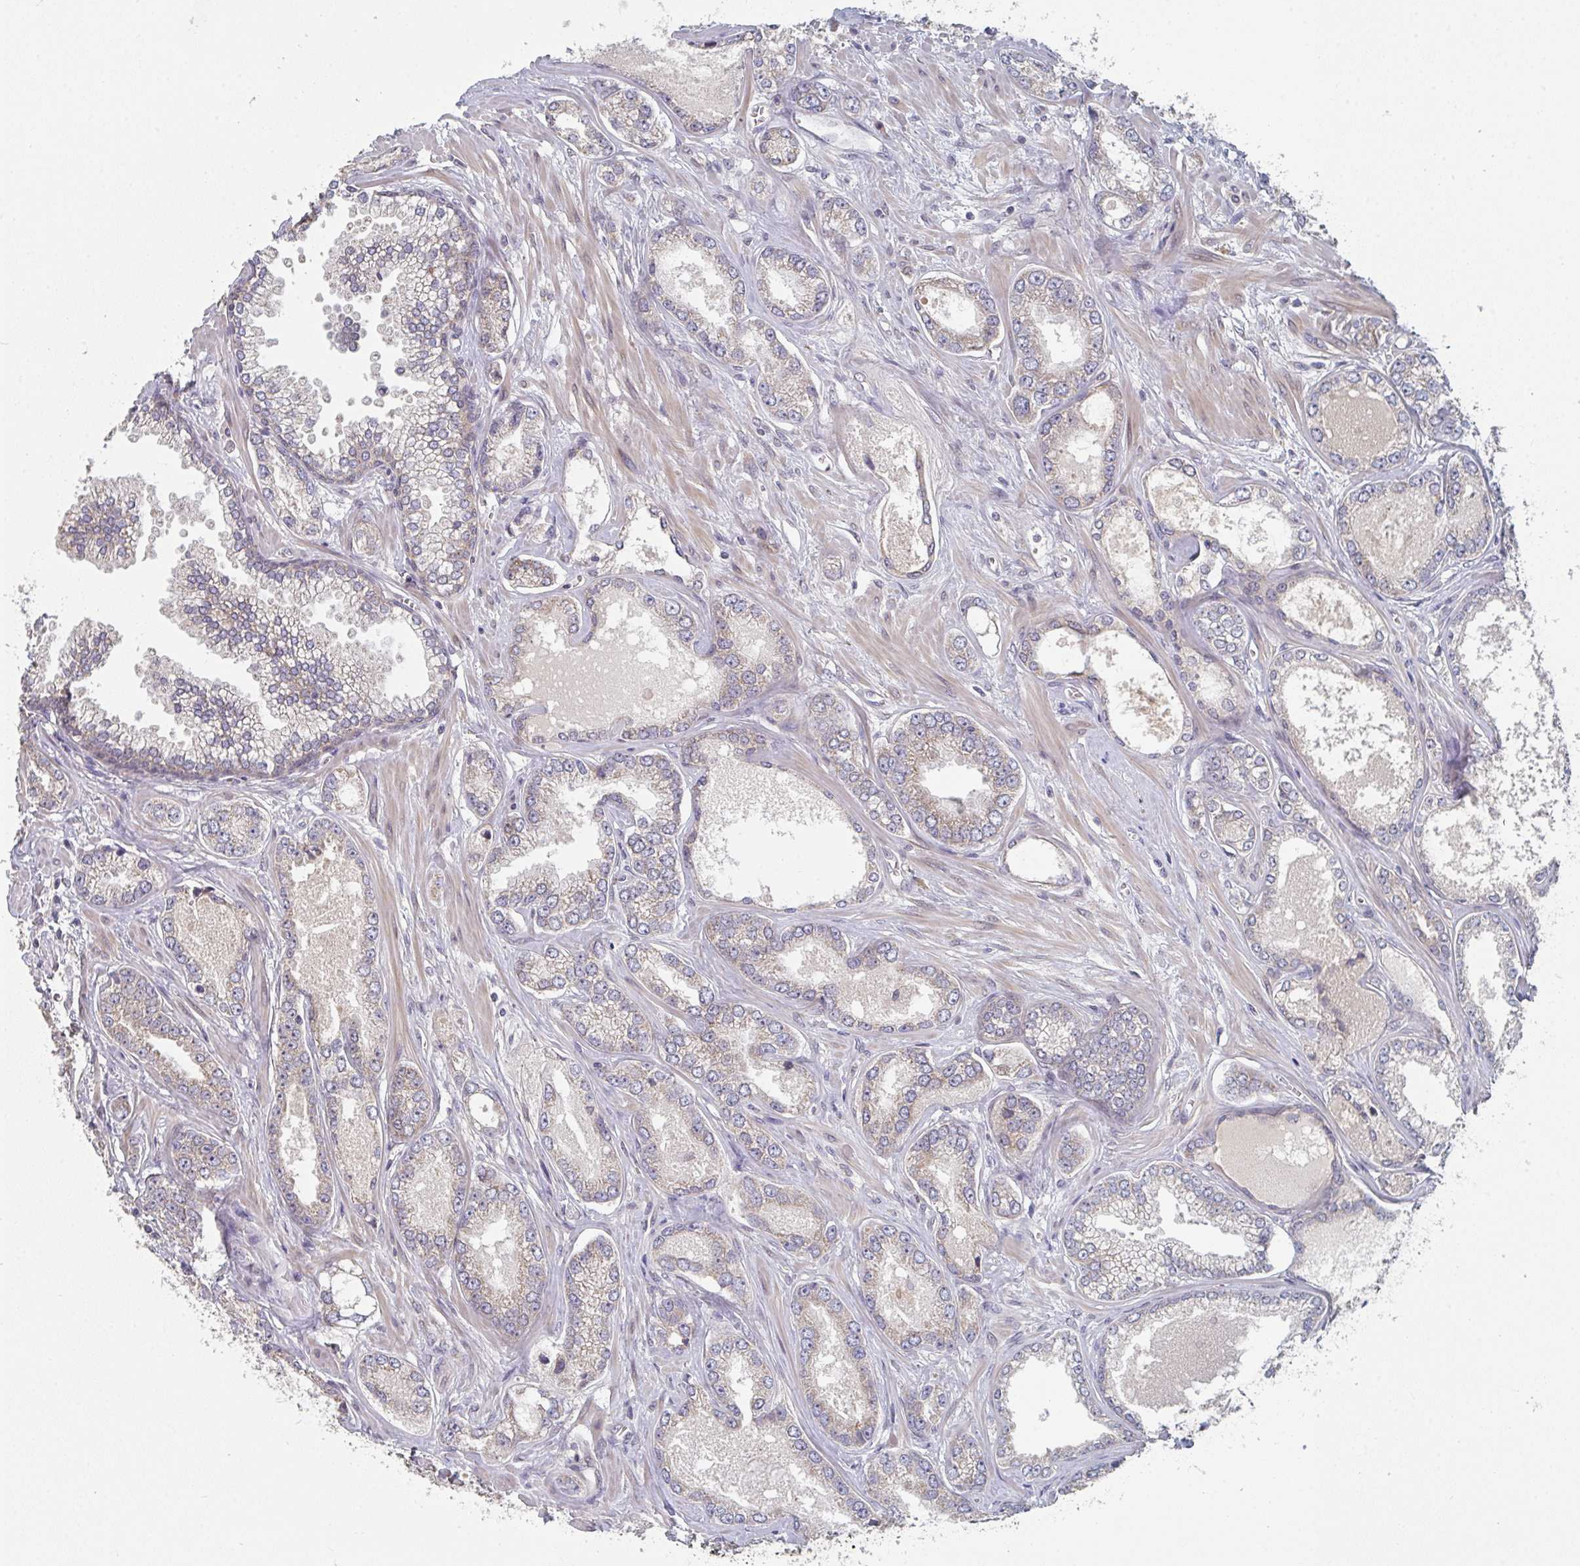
{"staining": {"intensity": "negative", "quantity": "none", "location": "none"}, "tissue": "prostate cancer", "cell_type": "Tumor cells", "image_type": "cancer", "snomed": [{"axis": "morphology", "description": "Adenocarcinoma, Medium grade"}, {"axis": "topography", "description": "Prostate"}], "caption": "Immunohistochemistry (IHC) micrograph of neoplastic tissue: human prostate adenocarcinoma (medium-grade) stained with DAB displays no significant protein staining in tumor cells.", "gene": "ELOVL1", "patient": {"sex": "male", "age": 57}}